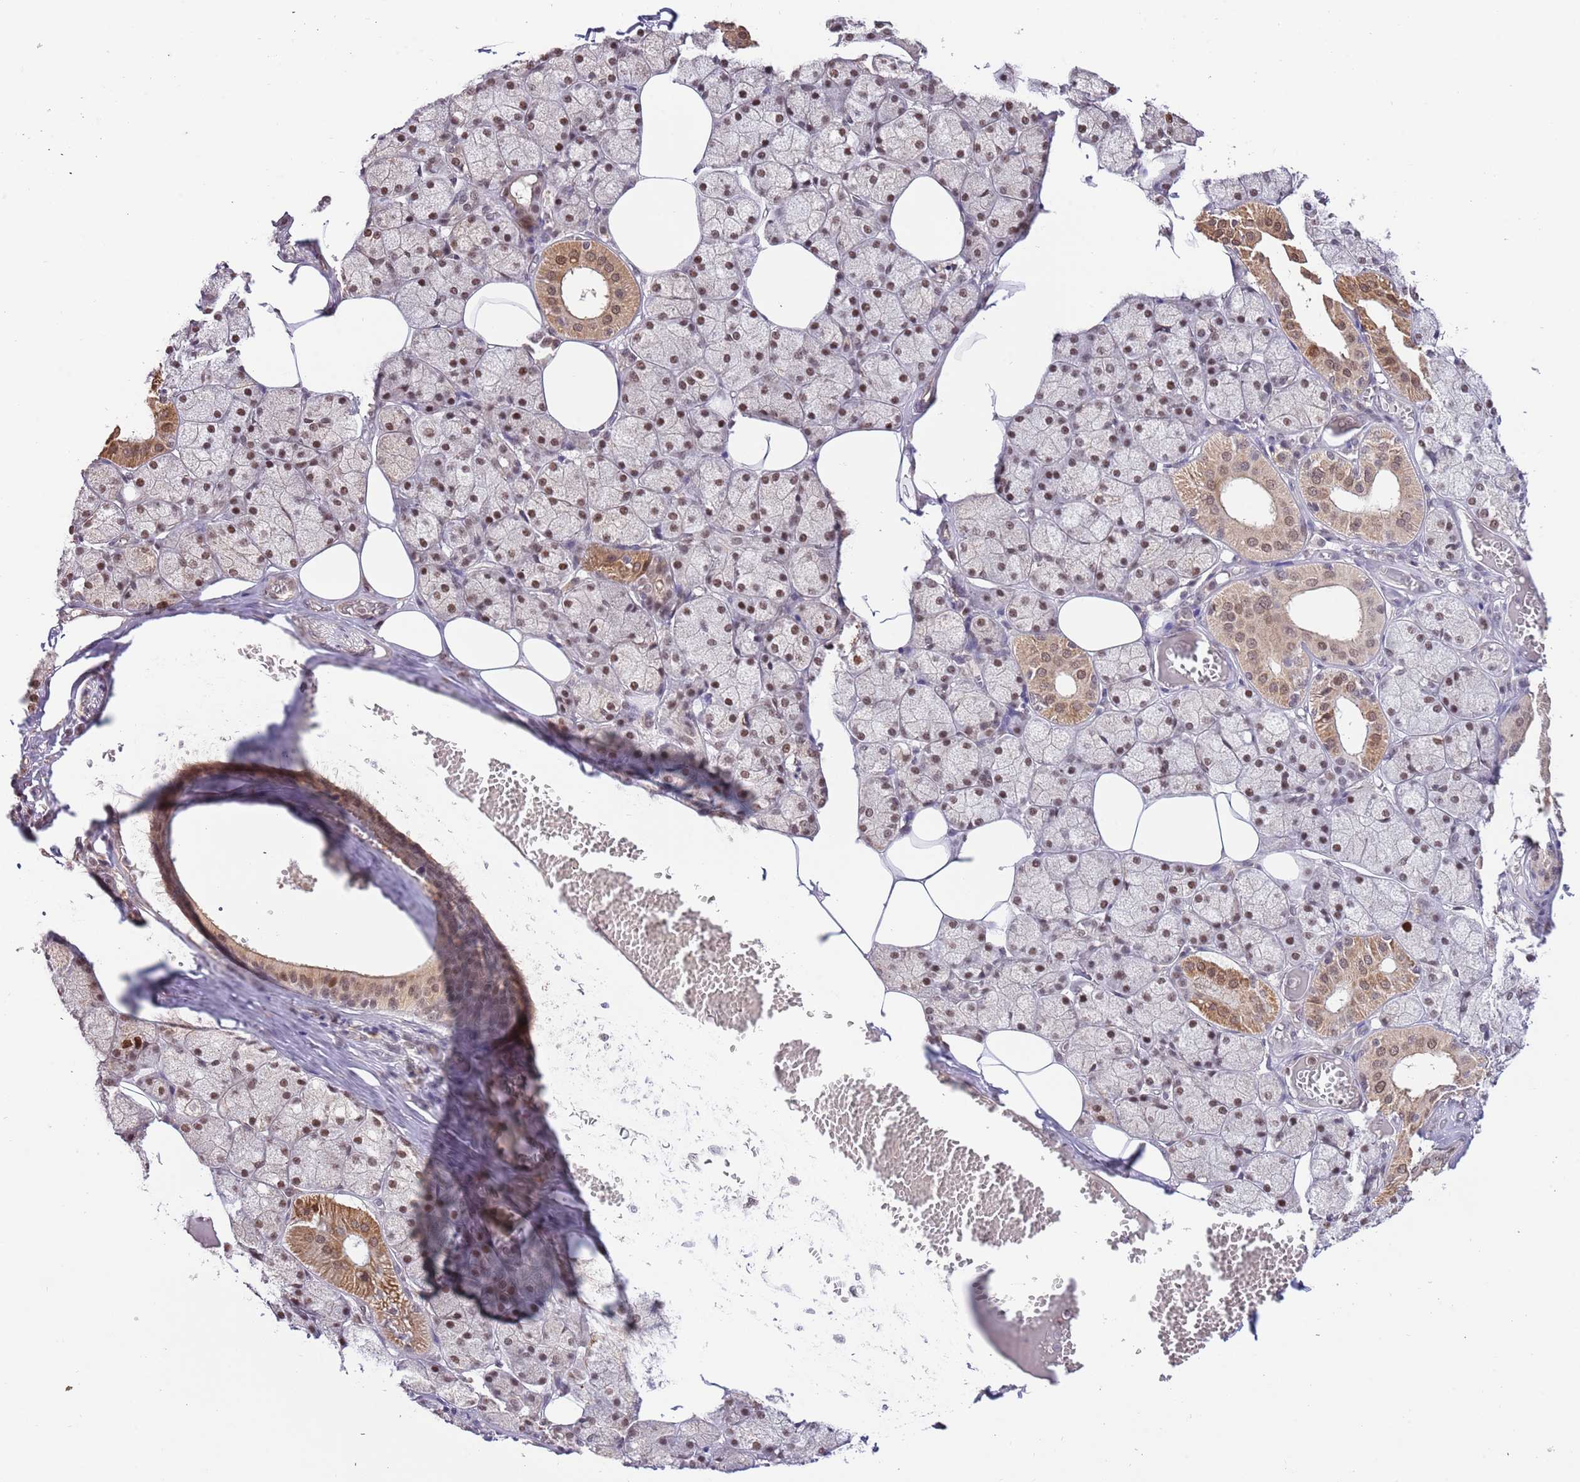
{"staining": {"intensity": "strong", "quantity": ">75%", "location": "cytoplasmic/membranous,nuclear"}, "tissue": "salivary gland", "cell_type": "Glandular cells", "image_type": "normal", "snomed": [{"axis": "morphology", "description": "Normal tissue, NOS"}, {"axis": "topography", "description": "Salivary gland"}], "caption": "Unremarkable salivary gland reveals strong cytoplasmic/membranous,nuclear staining in about >75% of glandular cells, visualized by immunohistochemistry.", "gene": "RIF1", "patient": {"sex": "male", "age": 62}}